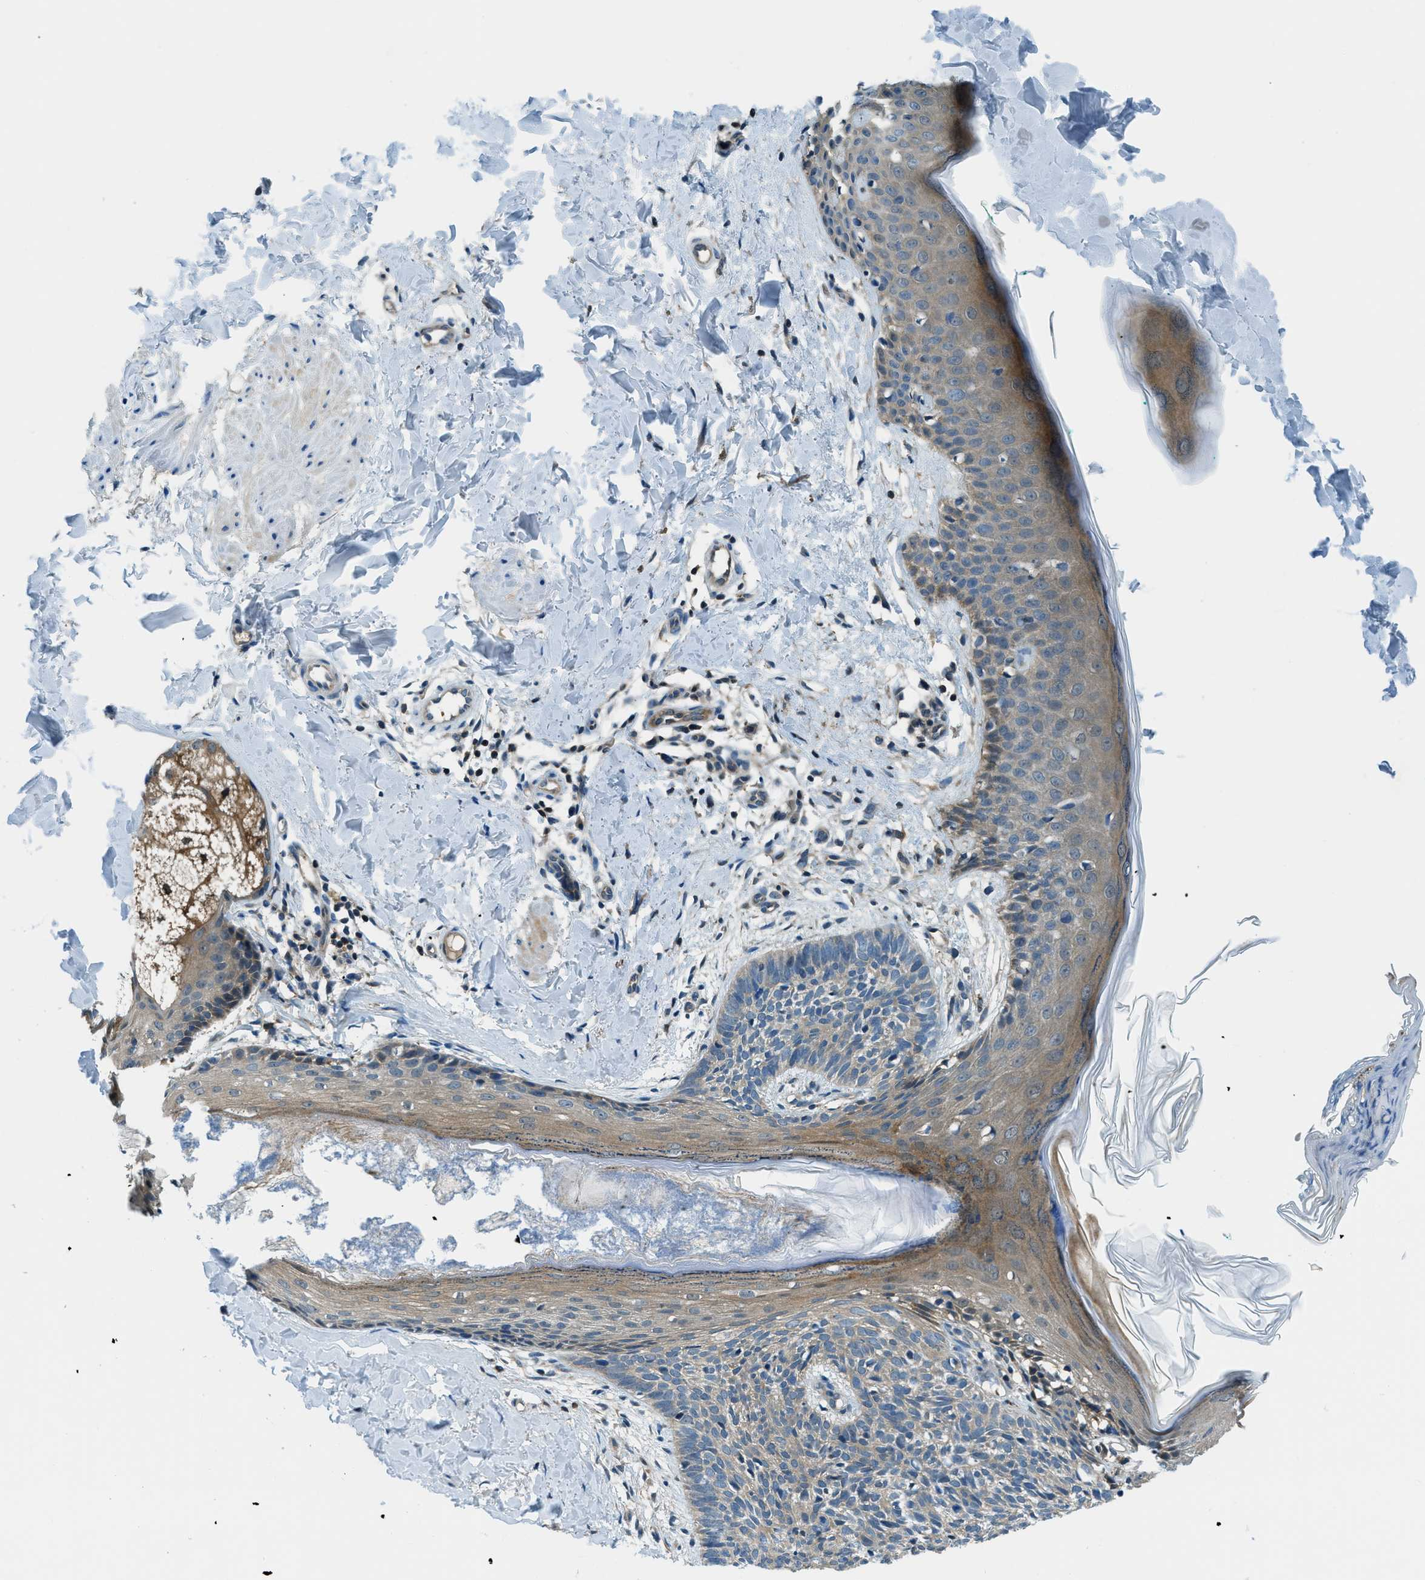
{"staining": {"intensity": "weak", "quantity": "25%-75%", "location": "cytoplasmic/membranous"}, "tissue": "skin cancer", "cell_type": "Tumor cells", "image_type": "cancer", "snomed": [{"axis": "morphology", "description": "Basal cell carcinoma"}, {"axis": "topography", "description": "Skin"}], "caption": "IHC staining of skin basal cell carcinoma, which displays low levels of weak cytoplasmic/membranous positivity in about 25%-75% of tumor cells indicating weak cytoplasmic/membranous protein staining. The staining was performed using DAB (3,3'-diaminobenzidine) (brown) for protein detection and nuclei were counterstained in hematoxylin (blue).", "gene": "HEBP2", "patient": {"sex": "male", "age": 60}}